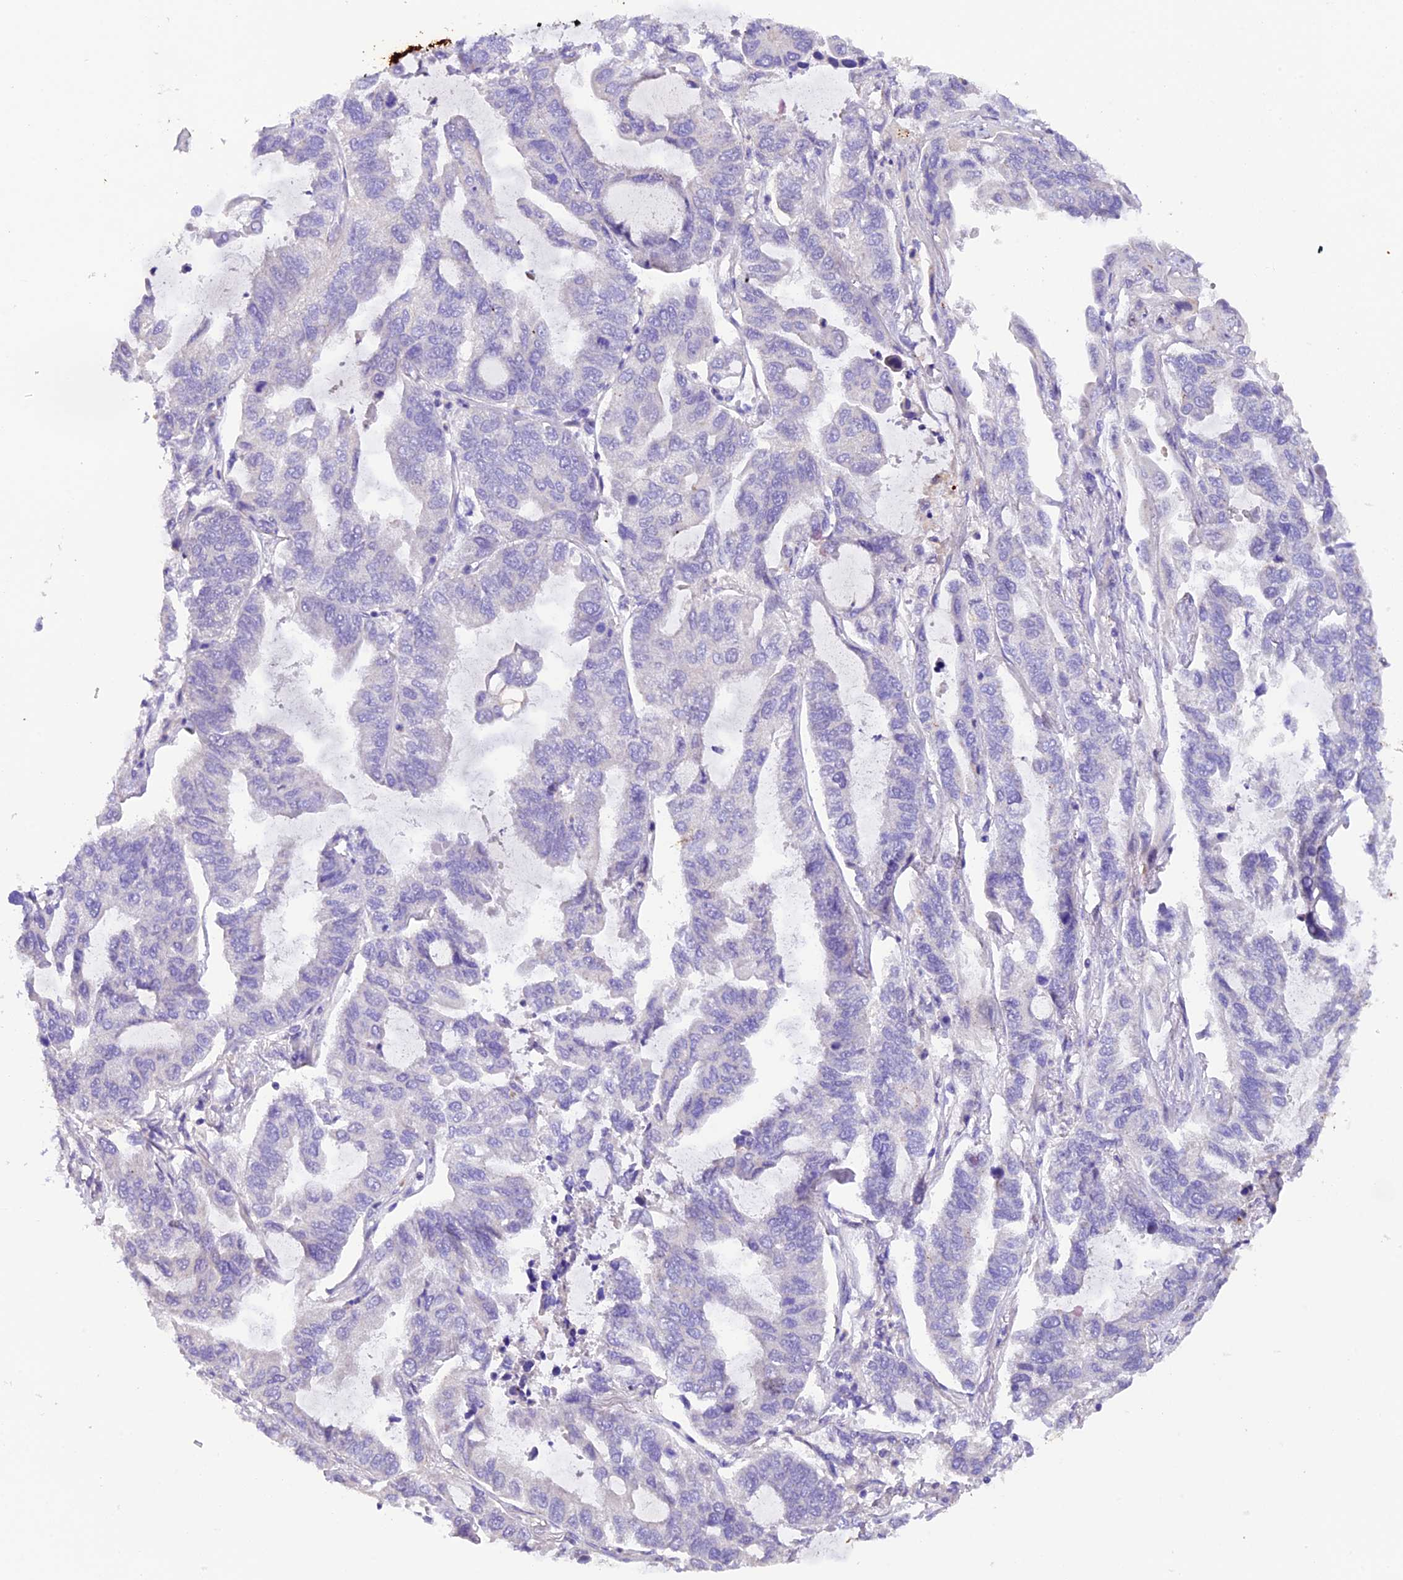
{"staining": {"intensity": "negative", "quantity": "none", "location": "none"}, "tissue": "lung cancer", "cell_type": "Tumor cells", "image_type": "cancer", "snomed": [{"axis": "morphology", "description": "Adenocarcinoma, NOS"}, {"axis": "topography", "description": "Lung"}], "caption": "Immunohistochemistry histopathology image of lung adenocarcinoma stained for a protein (brown), which shows no positivity in tumor cells. (Stains: DAB IHC with hematoxylin counter stain, Microscopy: brightfield microscopy at high magnification).", "gene": "NCK2", "patient": {"sex": "male", "age": 64}}